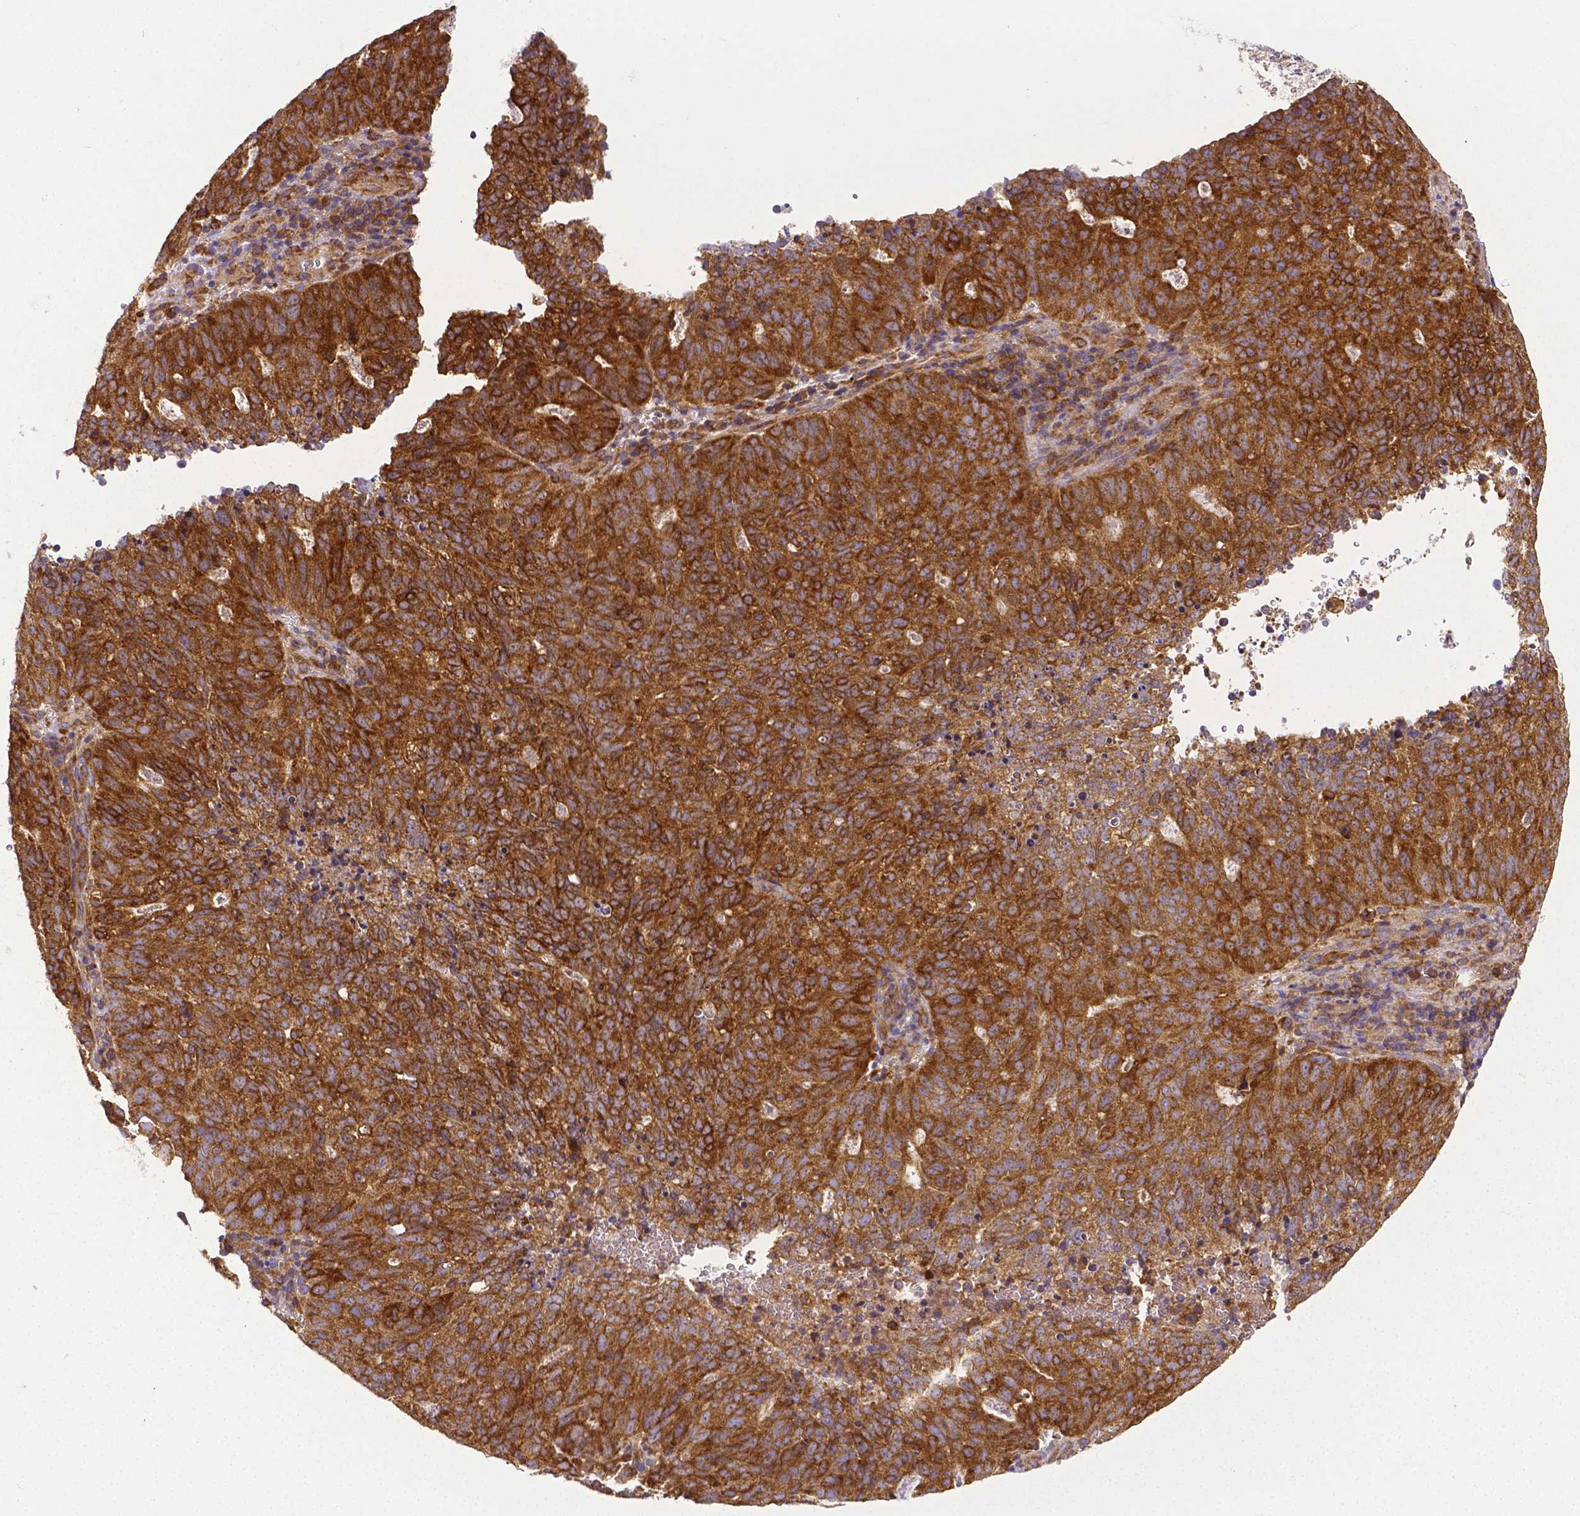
{"staining": {"intensity": "strong", "quantity": ">75%", "location": "cytoplasmic/membranous"}, "tissue": "cervical cancer", "cell_type": "Tumor cells", "image_type": "cancer", "snomed": [{"axis": "morphology", "description": "Adenocarcinoma, NOS"}, {"axis": "topography", "description": "Cervix"}], "caption": "Immunohistochemistry micrograph of cervical cancer stained for a protein (brown), which demonstrates high levels of strong cytoplasmic/membranous expression in approximately >75% of tumor cells.", "gene": "DICER1", "patient": {"sex": "female", "age": 38}}